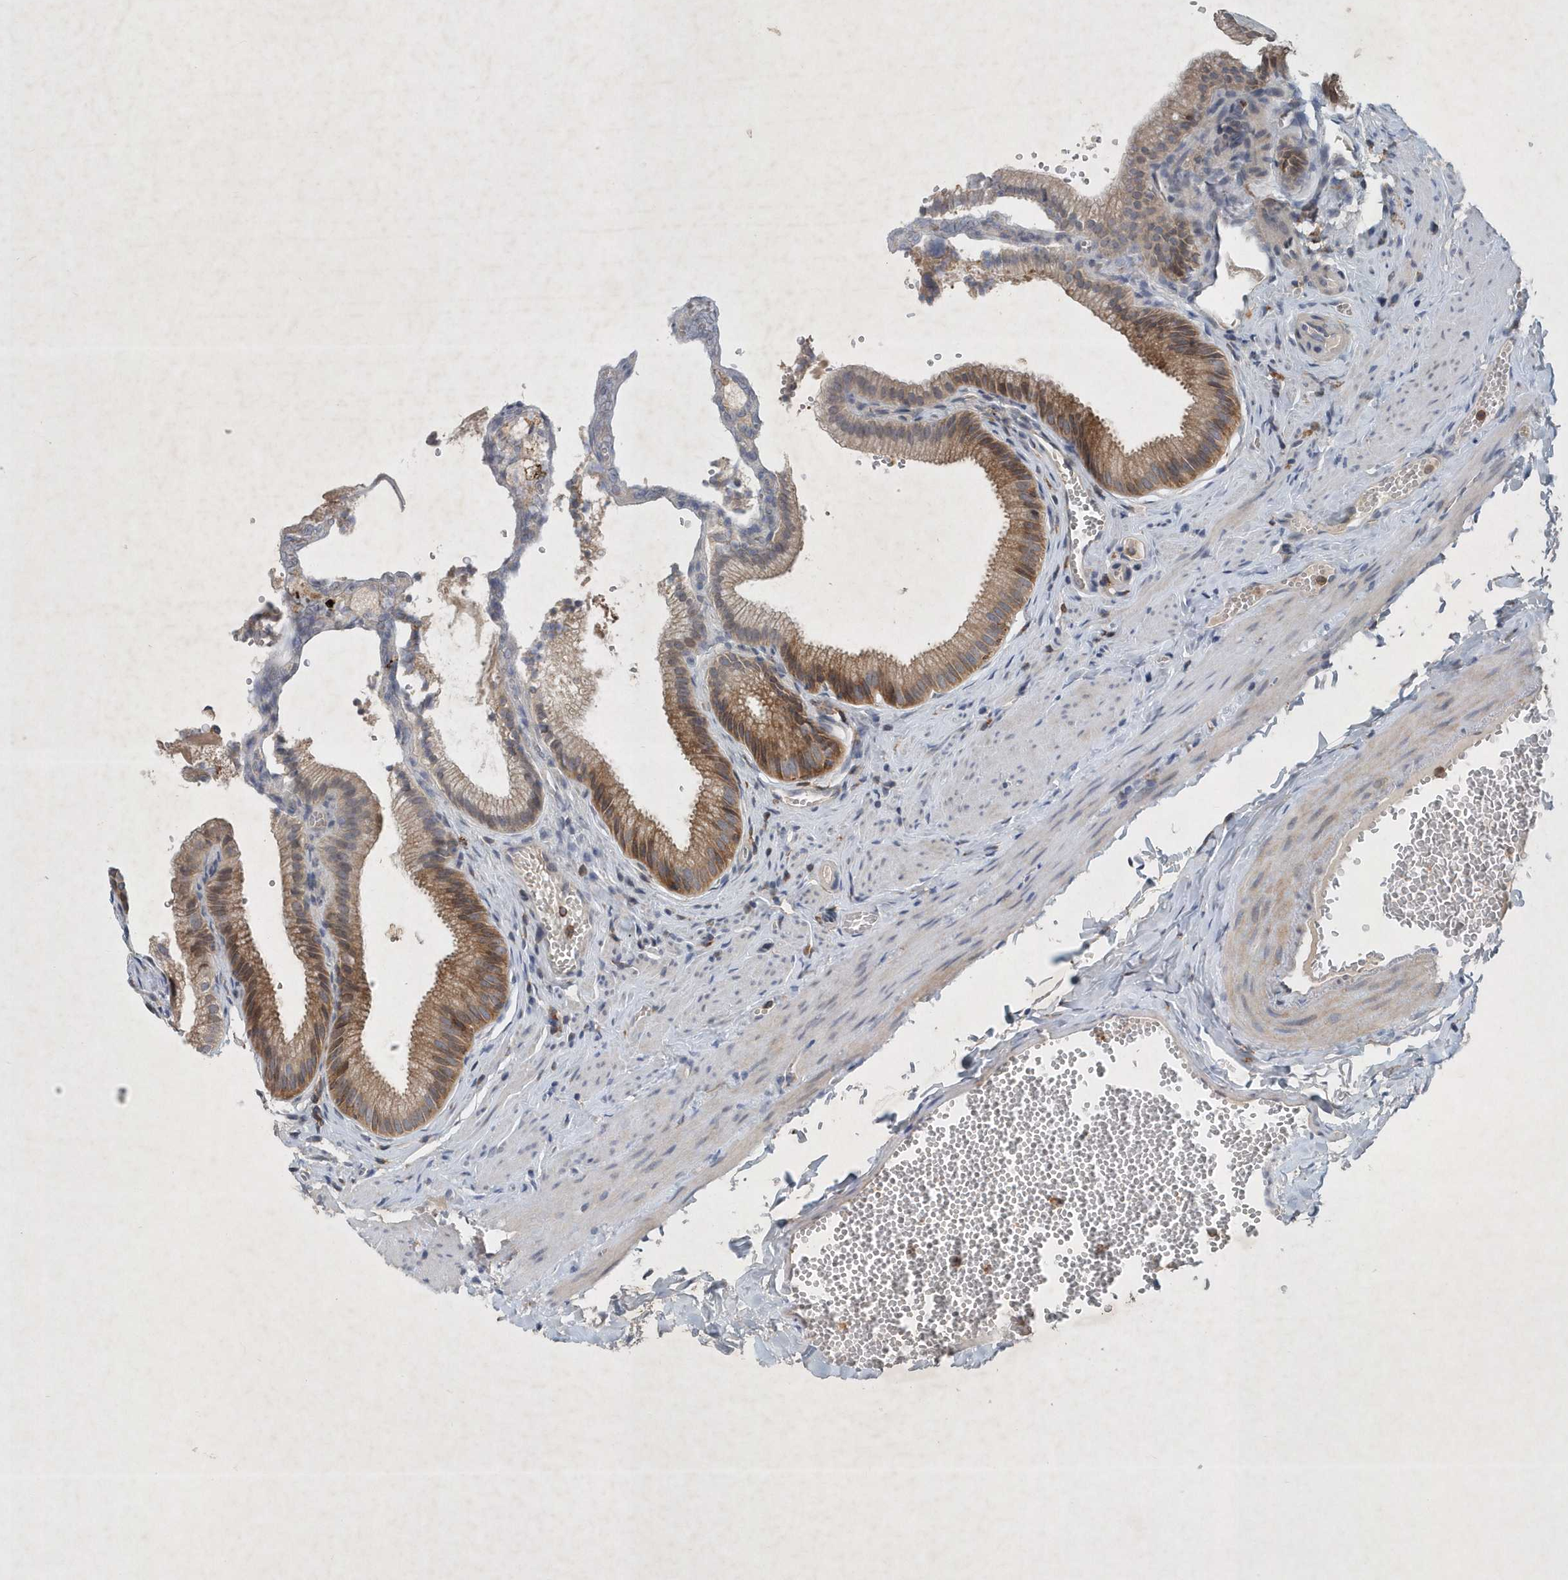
{"staining": {"intensity": "moderate", "quantity": ">75%", "location": "cytoplasmic/membranous"}, "tissue": "gallbladder", "cell_type": "Glandular cells", "image_type": "normal", "snomed": [{"axis": "morphology", "description": "Normal tissue, NOS"}, {"axis": "topography", "description": "Gallbladder"}], "caption": "Protein staining demonstrates moderate cytoplasmic/membranous expression in about >75% of glandular cells in normal gallbladder. (DAB IHC with brightfield microscopy, high magnification).", "gene": "P2RY10", "patient": {"sex": "male", "age": 38}}